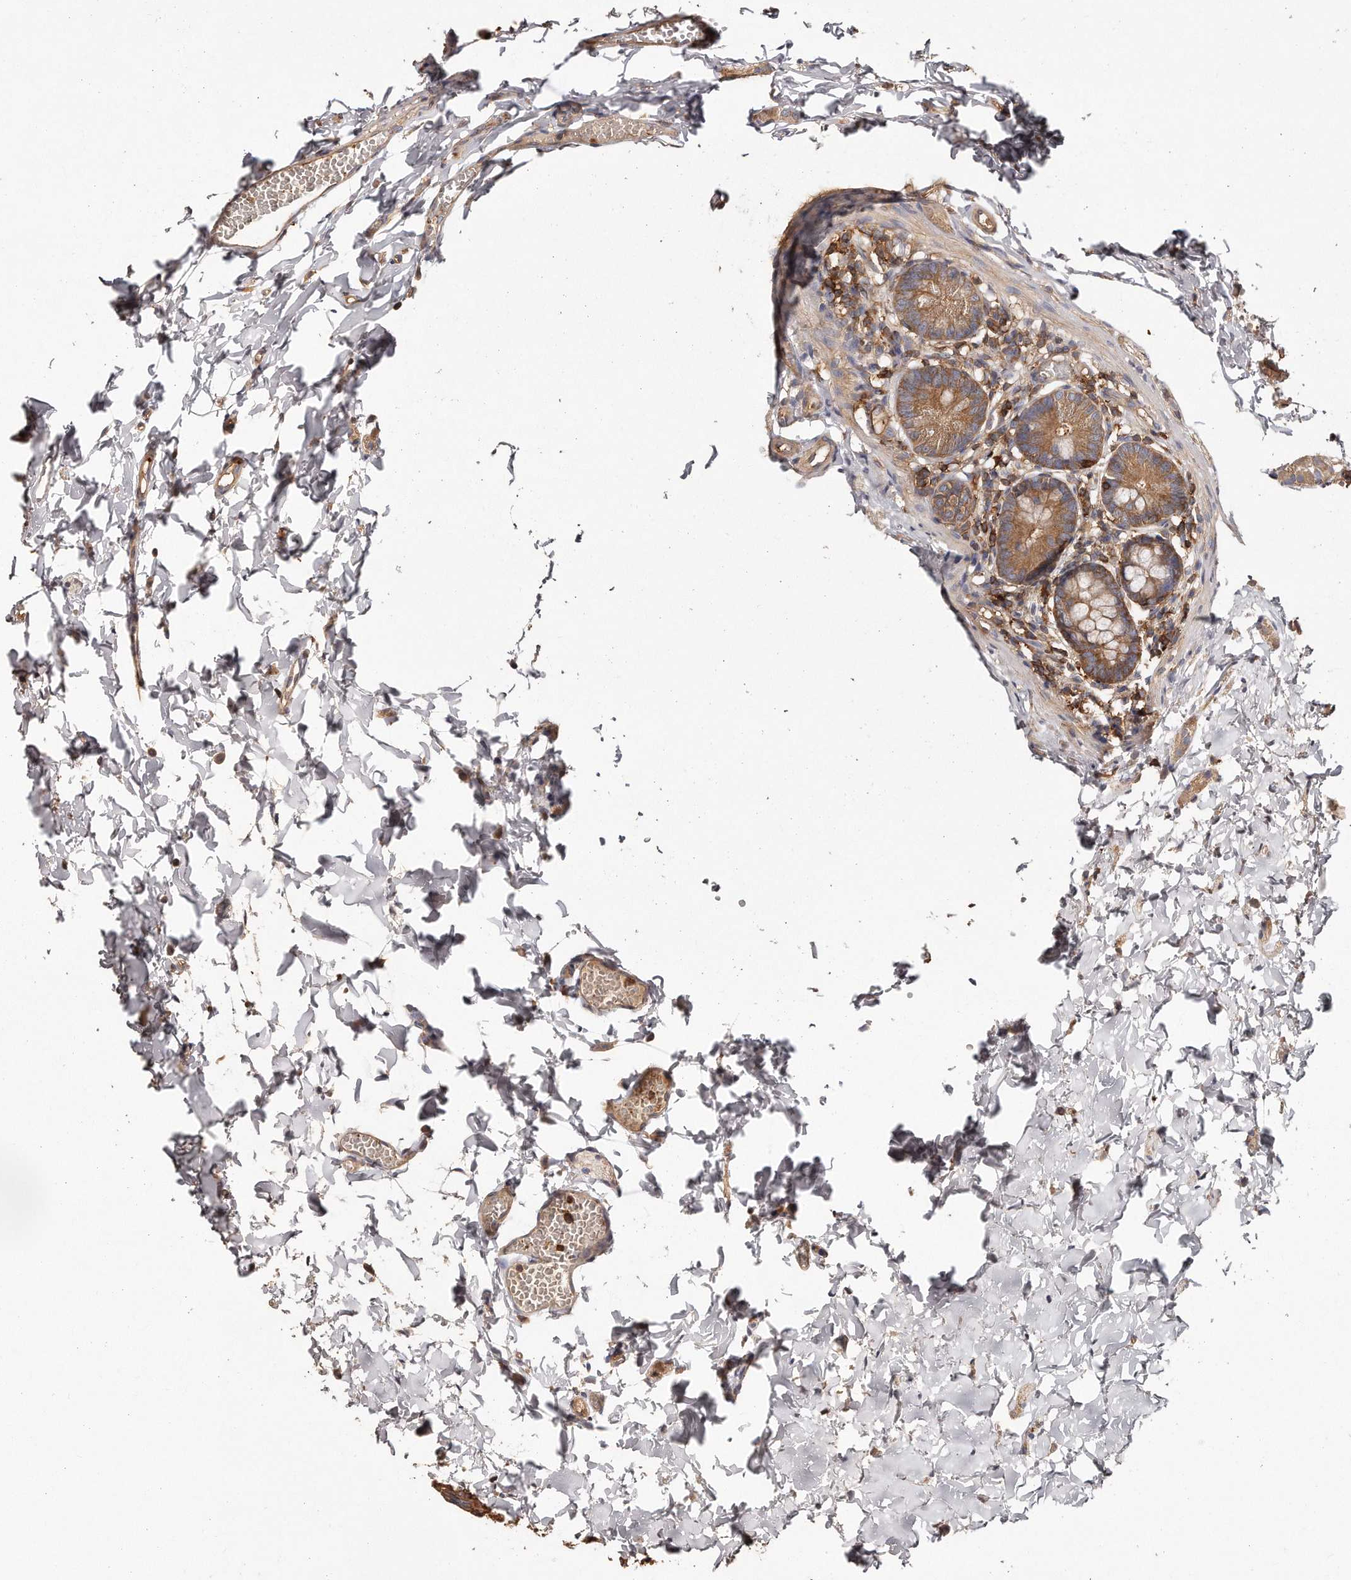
{"staining": {"intensity": "weak", "quantity": ">75%", "location": "cytoplasmic/membranous"}, "tissue": "small intestine", "cell_type": "Glandular cells", "image_type": "normal", "snomed": [{"axis": "morphology", "description": "Normal tissue, NOS"}, {"axis": "topography", "description": "Small intestine"}], "caption": "Immunohistochemical staining of unremarkable small intestine exhibits low levels of weak cytoplasmic/membranous expression in approximately >75% of glandular cells.", "gene": "CAP1", "patient": {"sex": "male", "age": 7}}